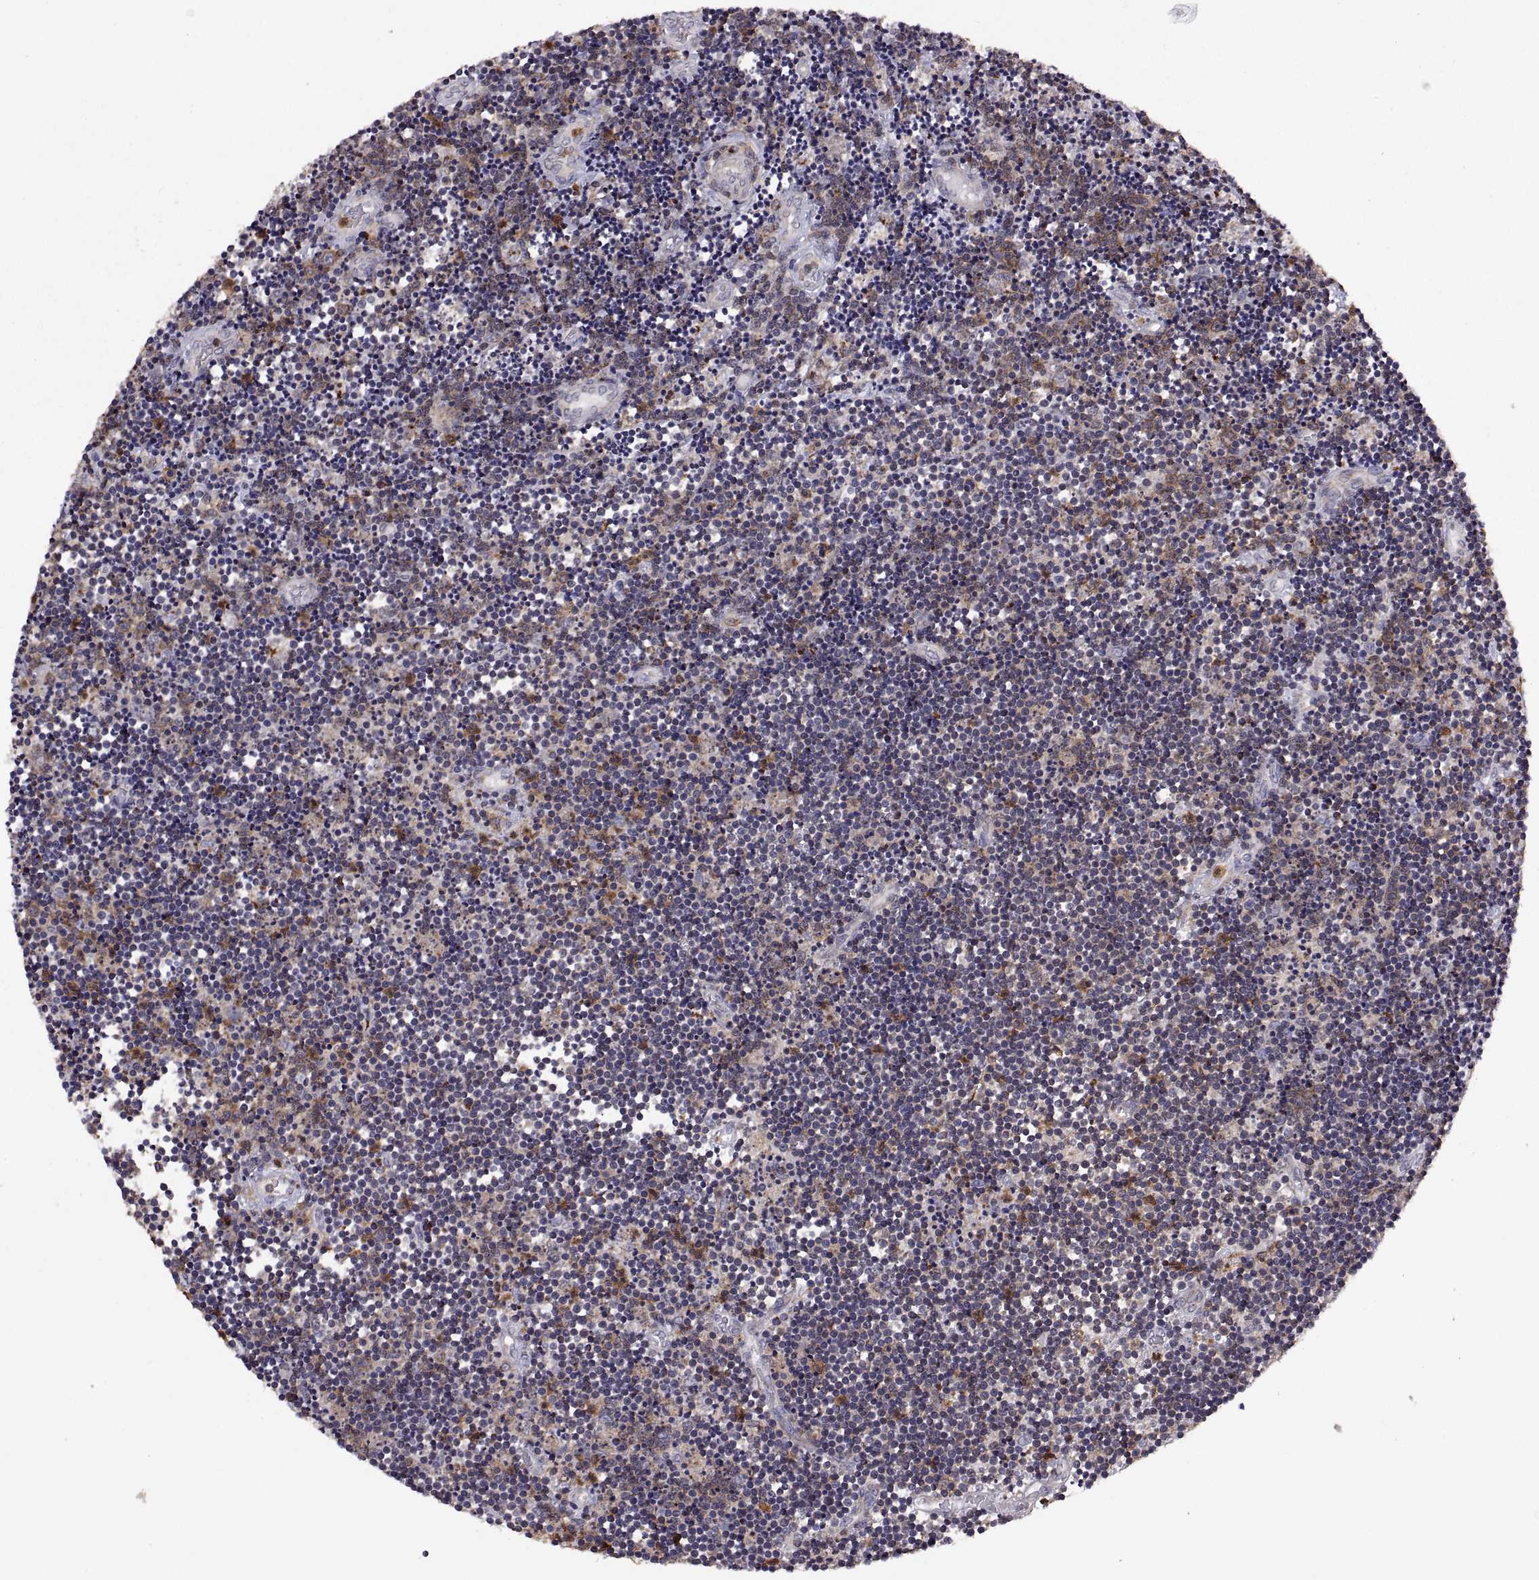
{"staining": {"intensity": "strong", "quantity": ">75%", "location": "cytoplasmic/membranous"}, "tissue": "lymphoma", "cell_type": "Tumor cells", "image_type": "cancer", "snomed": [{"axis": "morphology", "description": "Malignant lymphoma, non-Hodgkin's type, Low grade"}, {"axis": "topography", "description": "Brain"}], "caption": "Strong cytoplasmic/membranous protein staining is appreciated in approximately >75% of tumor cells in malignant lymphoma, non-Hodgkin's type (low-grade).", "gene": "ACAP1", "patient": {"sex": "female", "age": 66}}